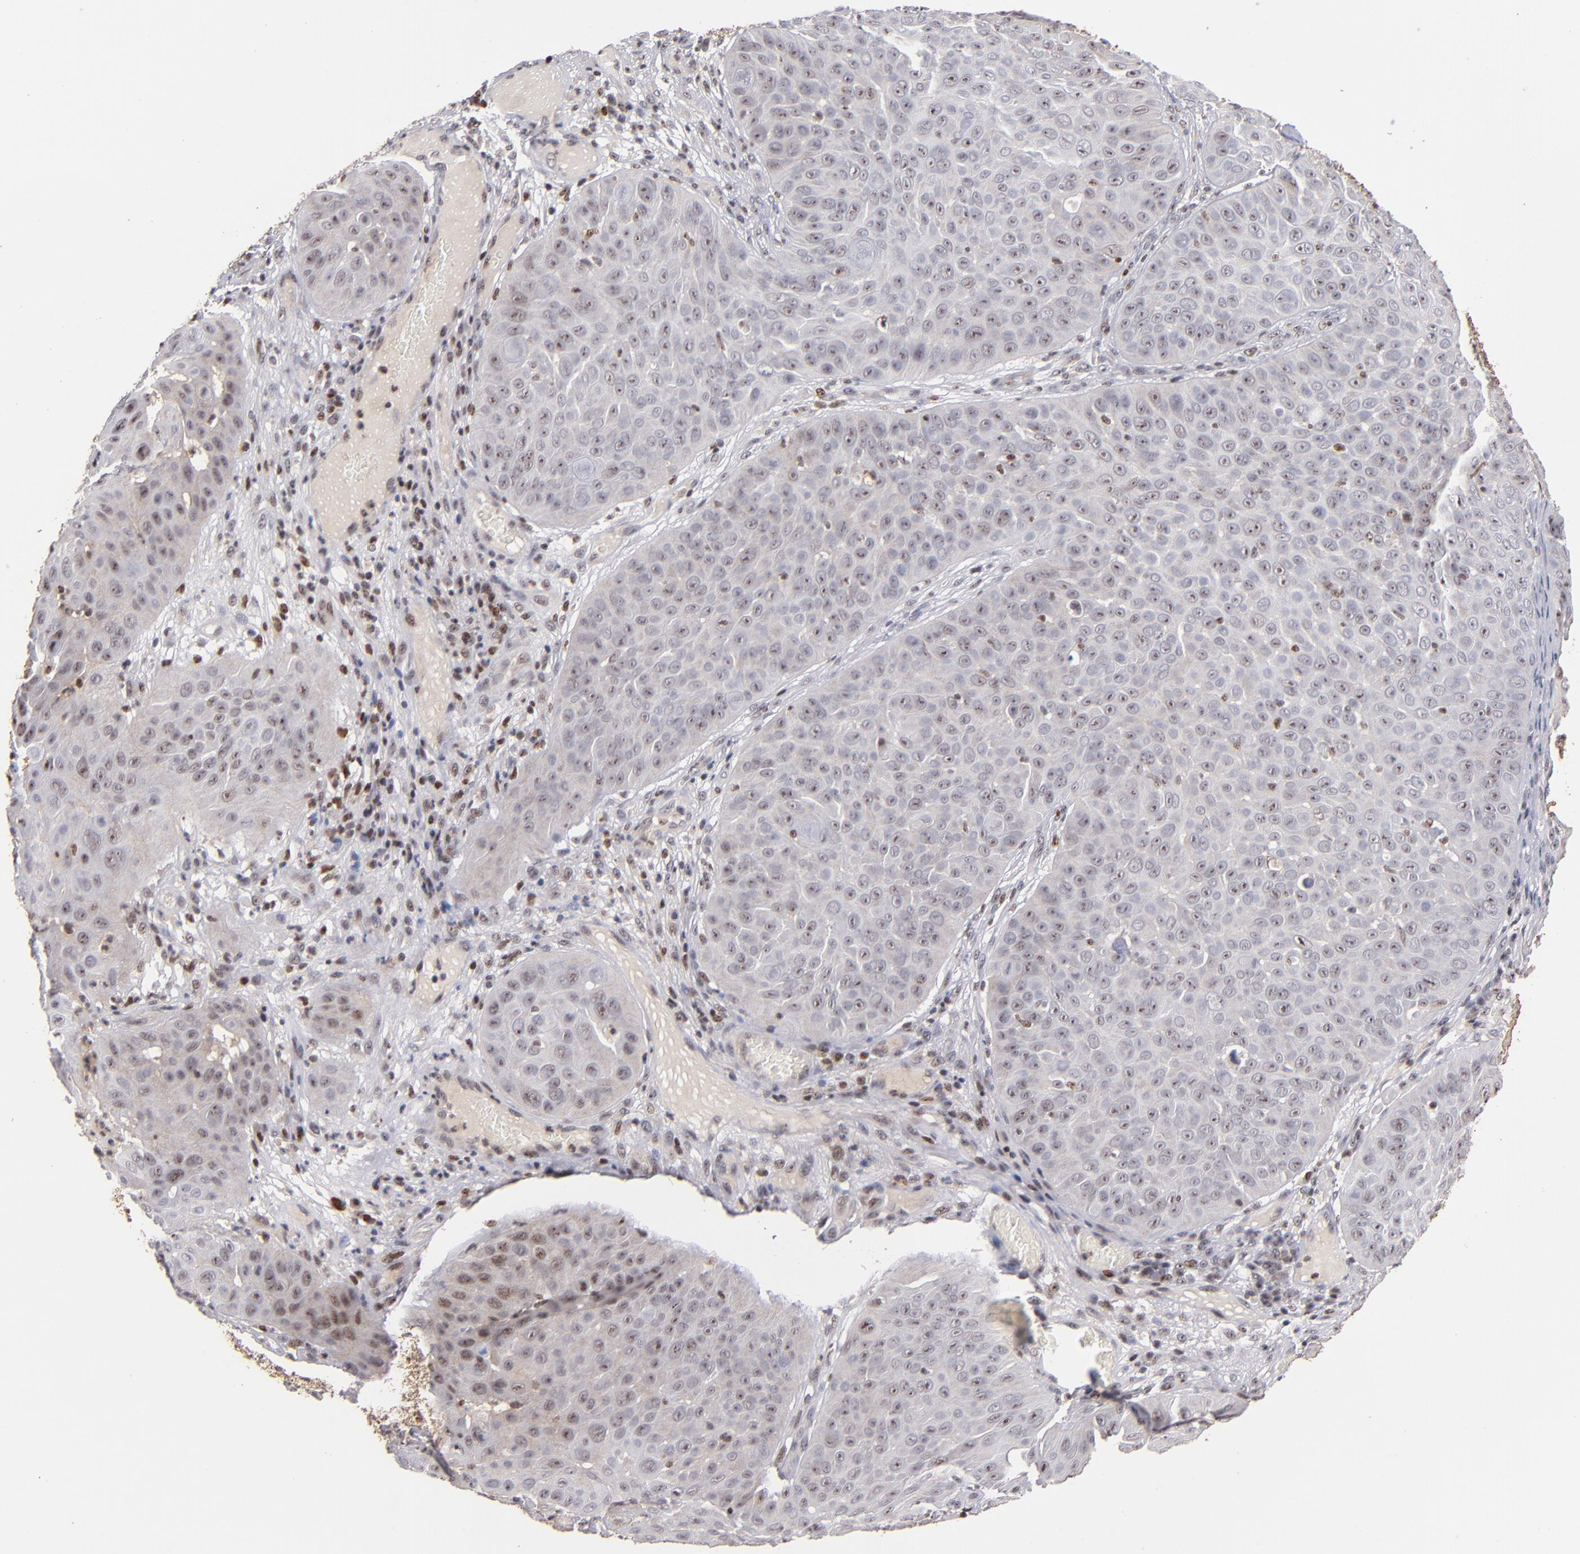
{"staining": {"intensity": "weak", "quantity": ">75%", "location": "cytoplasmic/membranous"}, "tissue": "skin cancer", "cell_type": "Tumor cells", "image_type": "cancer", "snomed": [{"axis": "morphology", "description": "Squamous cell carcinoma, NOS"}, {"axis": "topography", "description": "Skin"}], "caption": "An IHC histopathology image of tumor tissue is shown. Protein staining in brown labels weak cytoplasmic/membranous positivity in skin squamous cell carcinoma within tumor cells.", "gene": "PCNX4", "patient": {"sex": "male", "age": 82}}